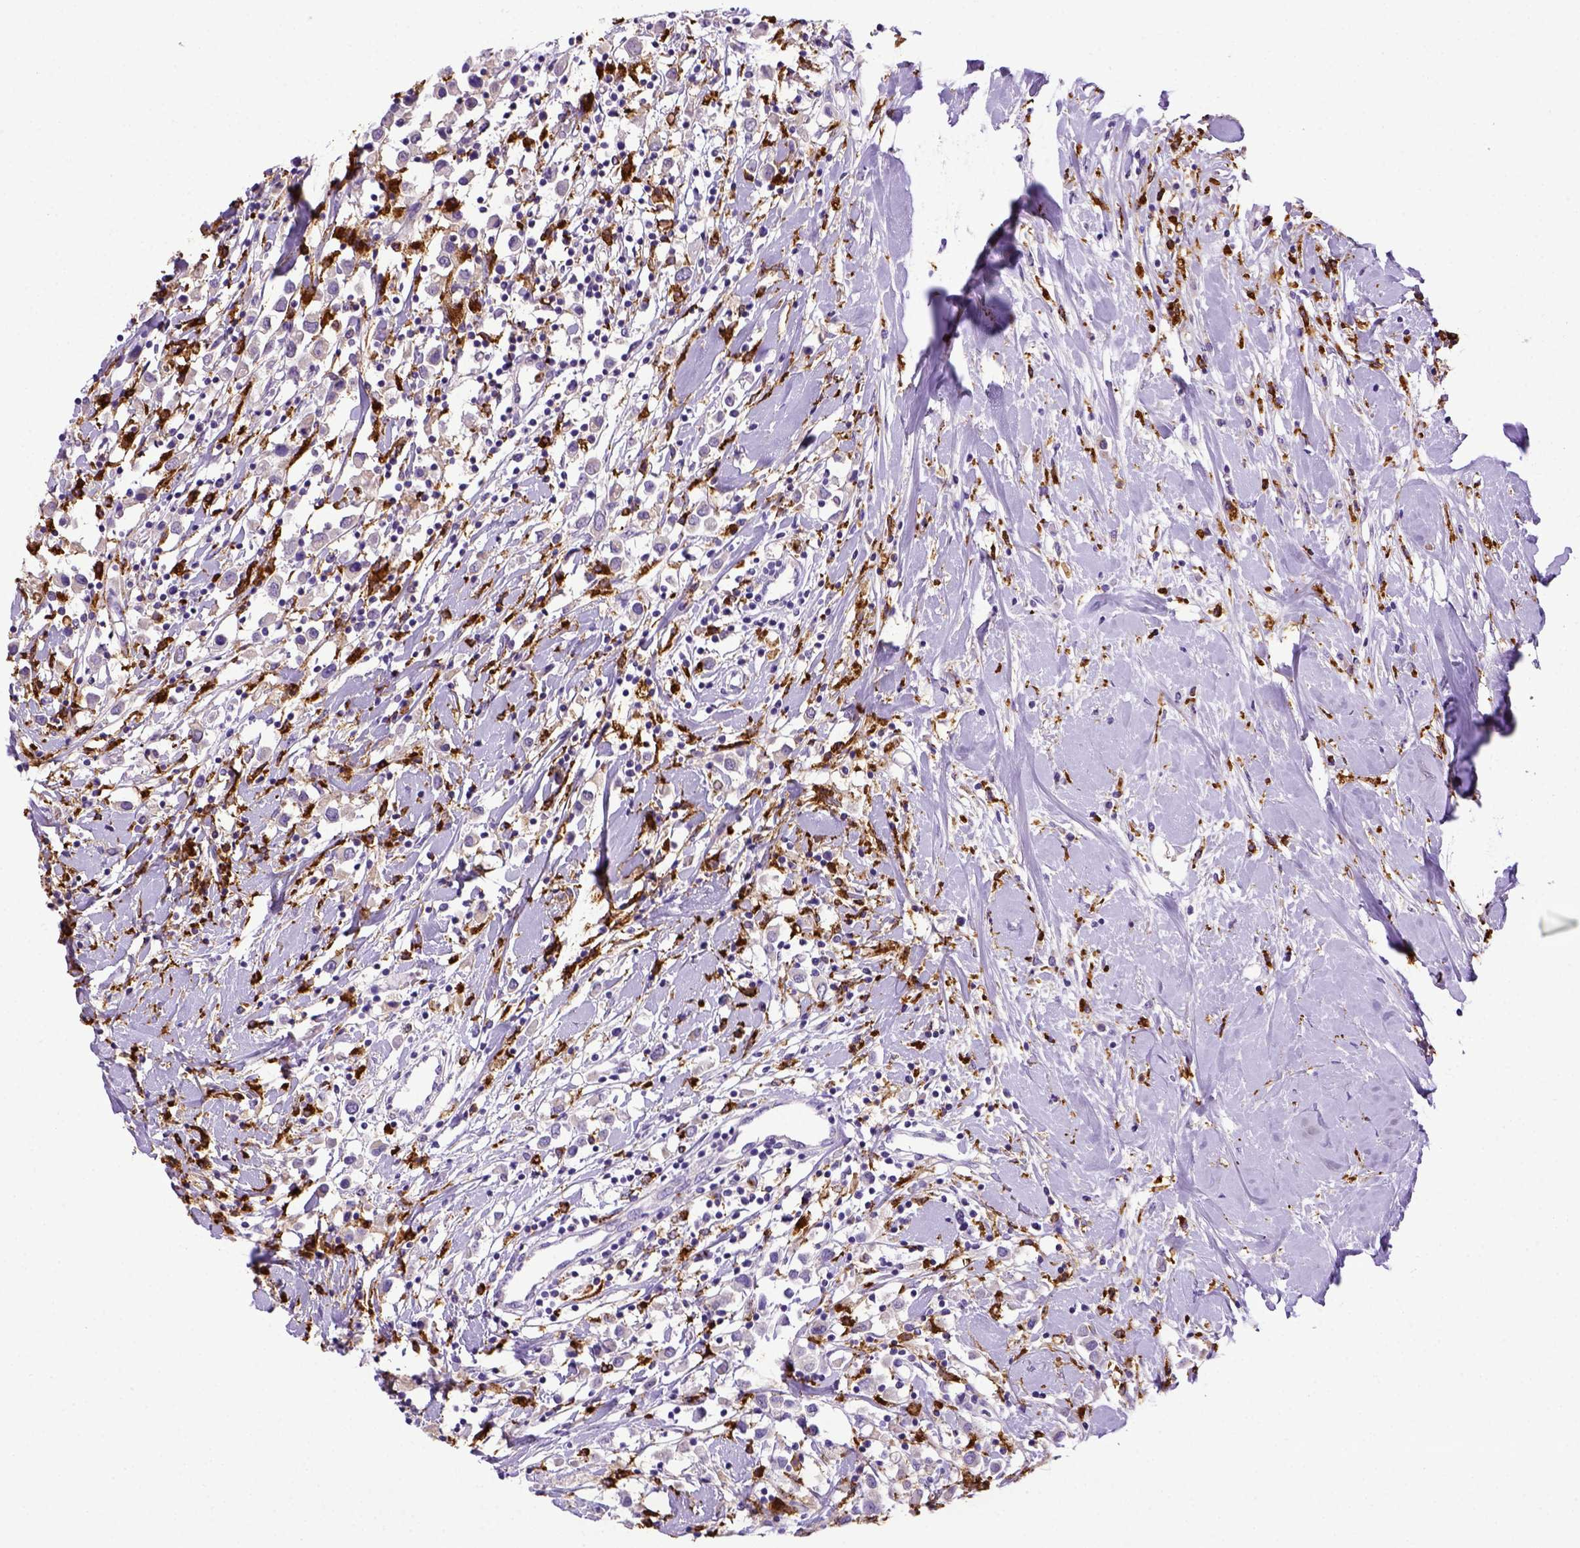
{"staining": {"intensity": "negative", "quantity": "none", "location": "none"}, "tissue": "breast cancer", "cell_type": "Tumor cells", "image_type": "cancer", "snomed": [{"axis": "morphology", "description": "Duct carcinoma"}, {"axis": "topography", "description": "Breast"}], "caption": "The micrograph displays no significant expression in tumor cells of breast cancer (intraductal carcinoma).", "gene": "CD68", "patient": {"sex": "female", "age": 61}}